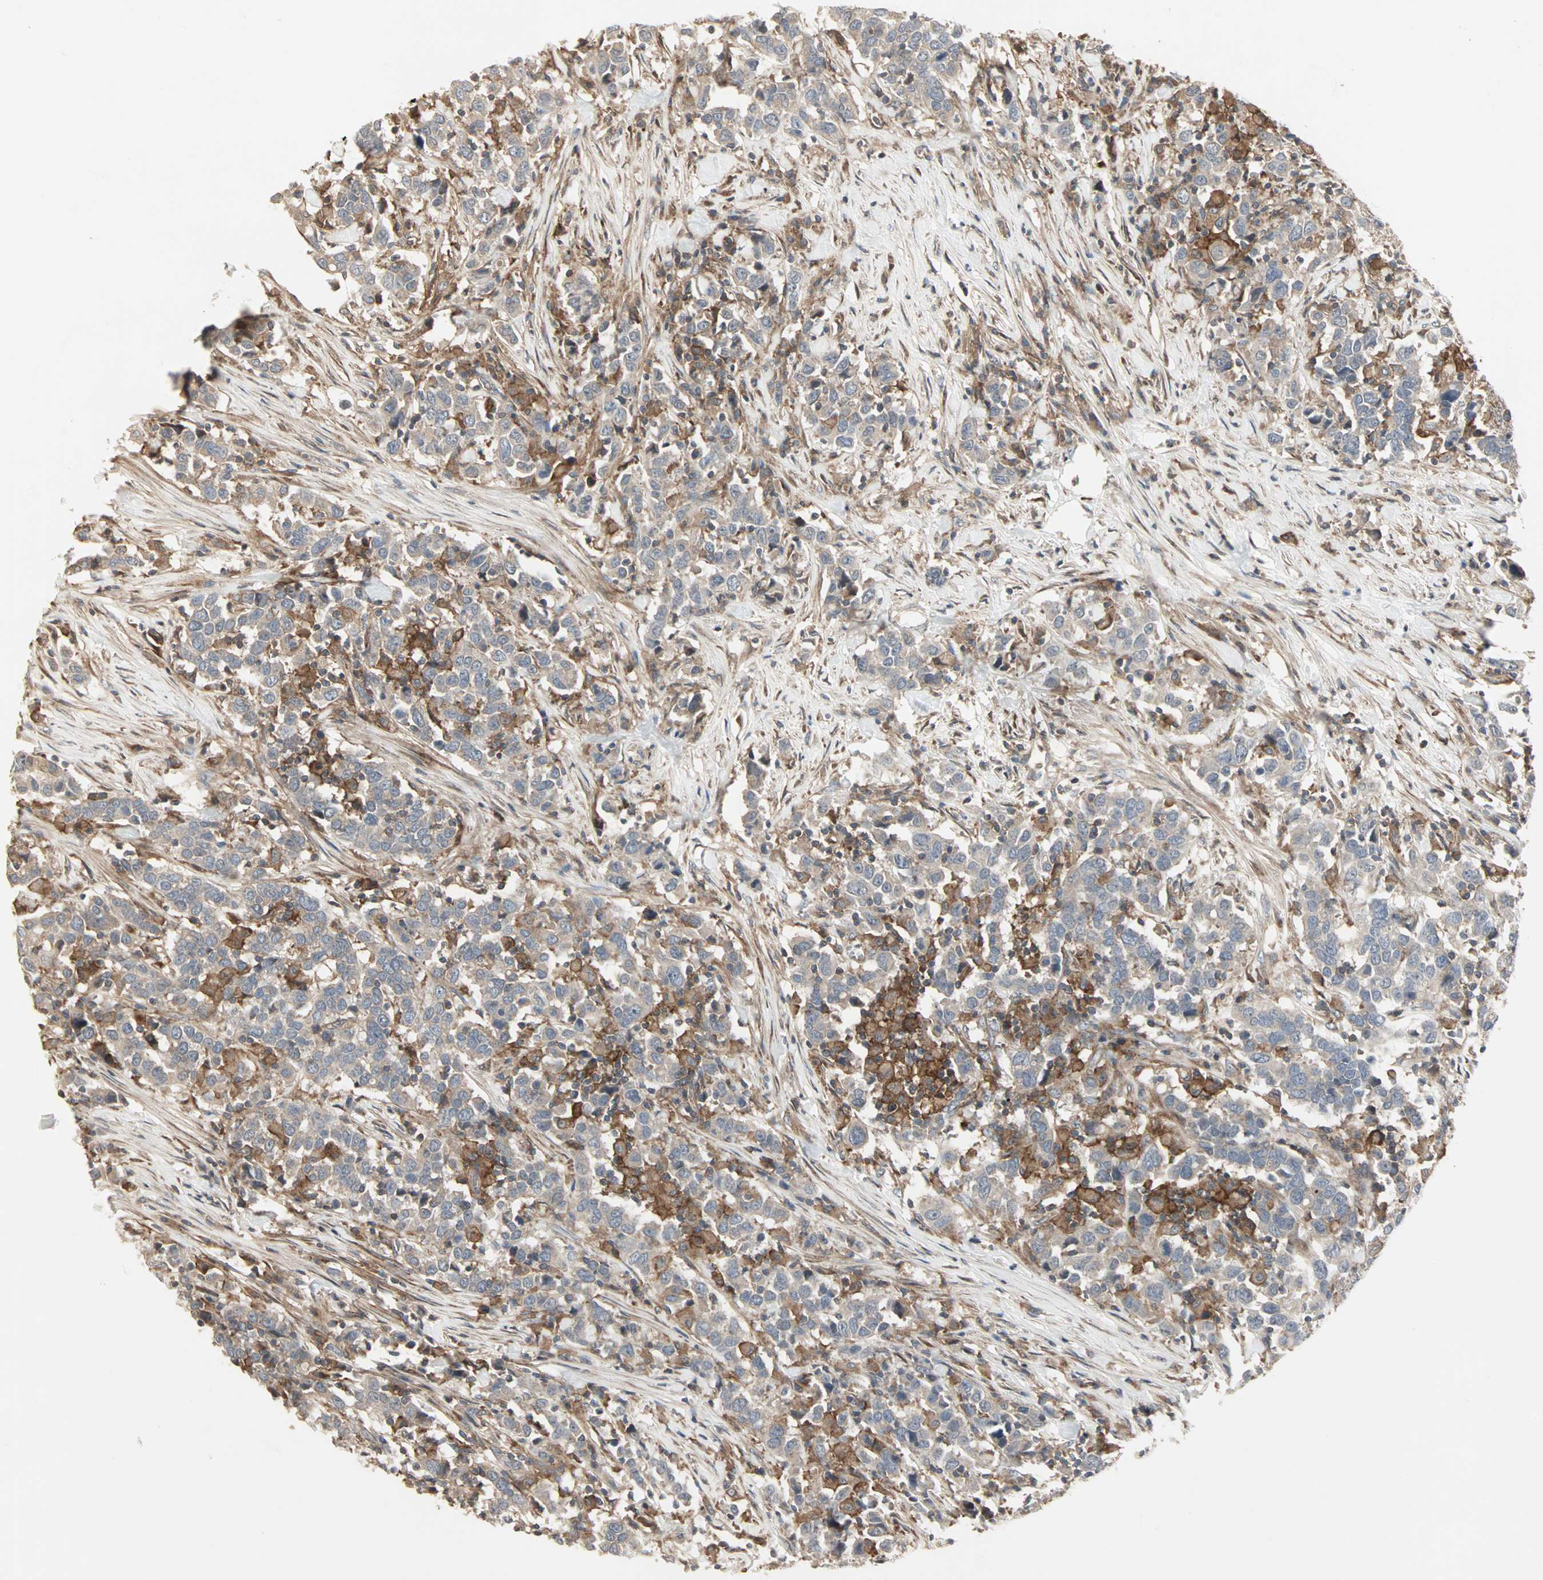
{"staining": {"intensity": "weak", "quantity": ">75%", "location": "cytoplasmic/membranous"}, "tissue": "urothelial cancer", "cell_type": "Tumor cells", "image_type": "cancer", "snomed": [{"axis": "morphology", "description": "Urothelial carcinoma, High grade"}, {"axis": "topography", "description": "Urinary bladder"}], "caption": "Immunohistochemical staining of high-grade urothelial carcinoma demonstrates low levels of weak cytoplasmic/membranous expression in approximately >75% of tumor cells.", "gene": "GNAI2", "patient": {"sex": "male", "age": 61}}